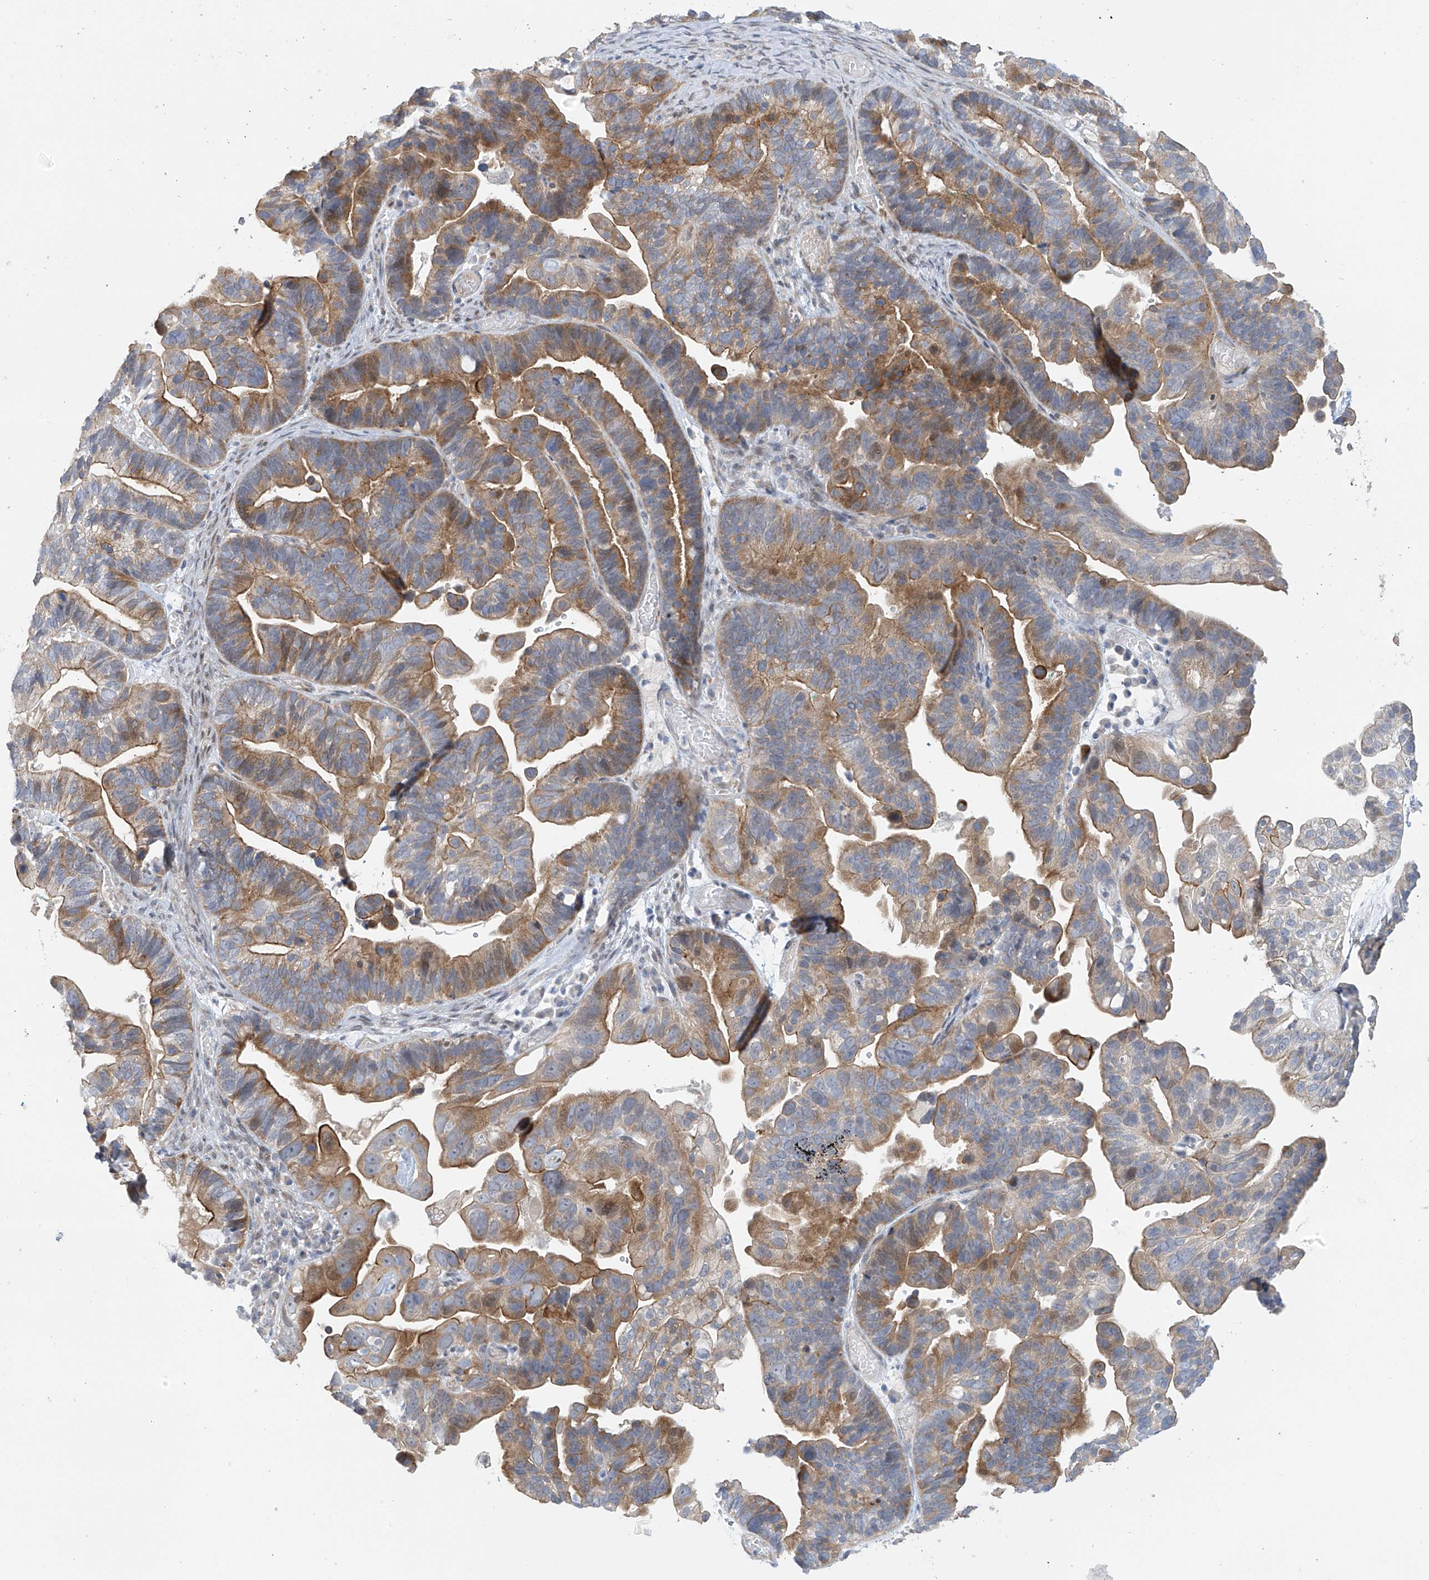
{"staining": {"intensity": "moderate", "quantity": ">75%", "location": "cytoplasmic/membranous"}, "tissue": "ovarian cancer", "cell_type": "Tumor cells", "image_type": "cancer", "snomed": [{"axis": "morphology", "description": "Cystadenocarcinoma, serous, NOS"}, {"axis": "topography", "description": "Ovary"}], "caption": "This histopathology image demonstrates IHC staining of human ovarian serous cystadenocarcinoma, with medium moderate cytoplasmic/membranous staining in about >75% of tumor cells.", "gene": "ZNF641", "patient": {"sex": "female", "age": 56}}